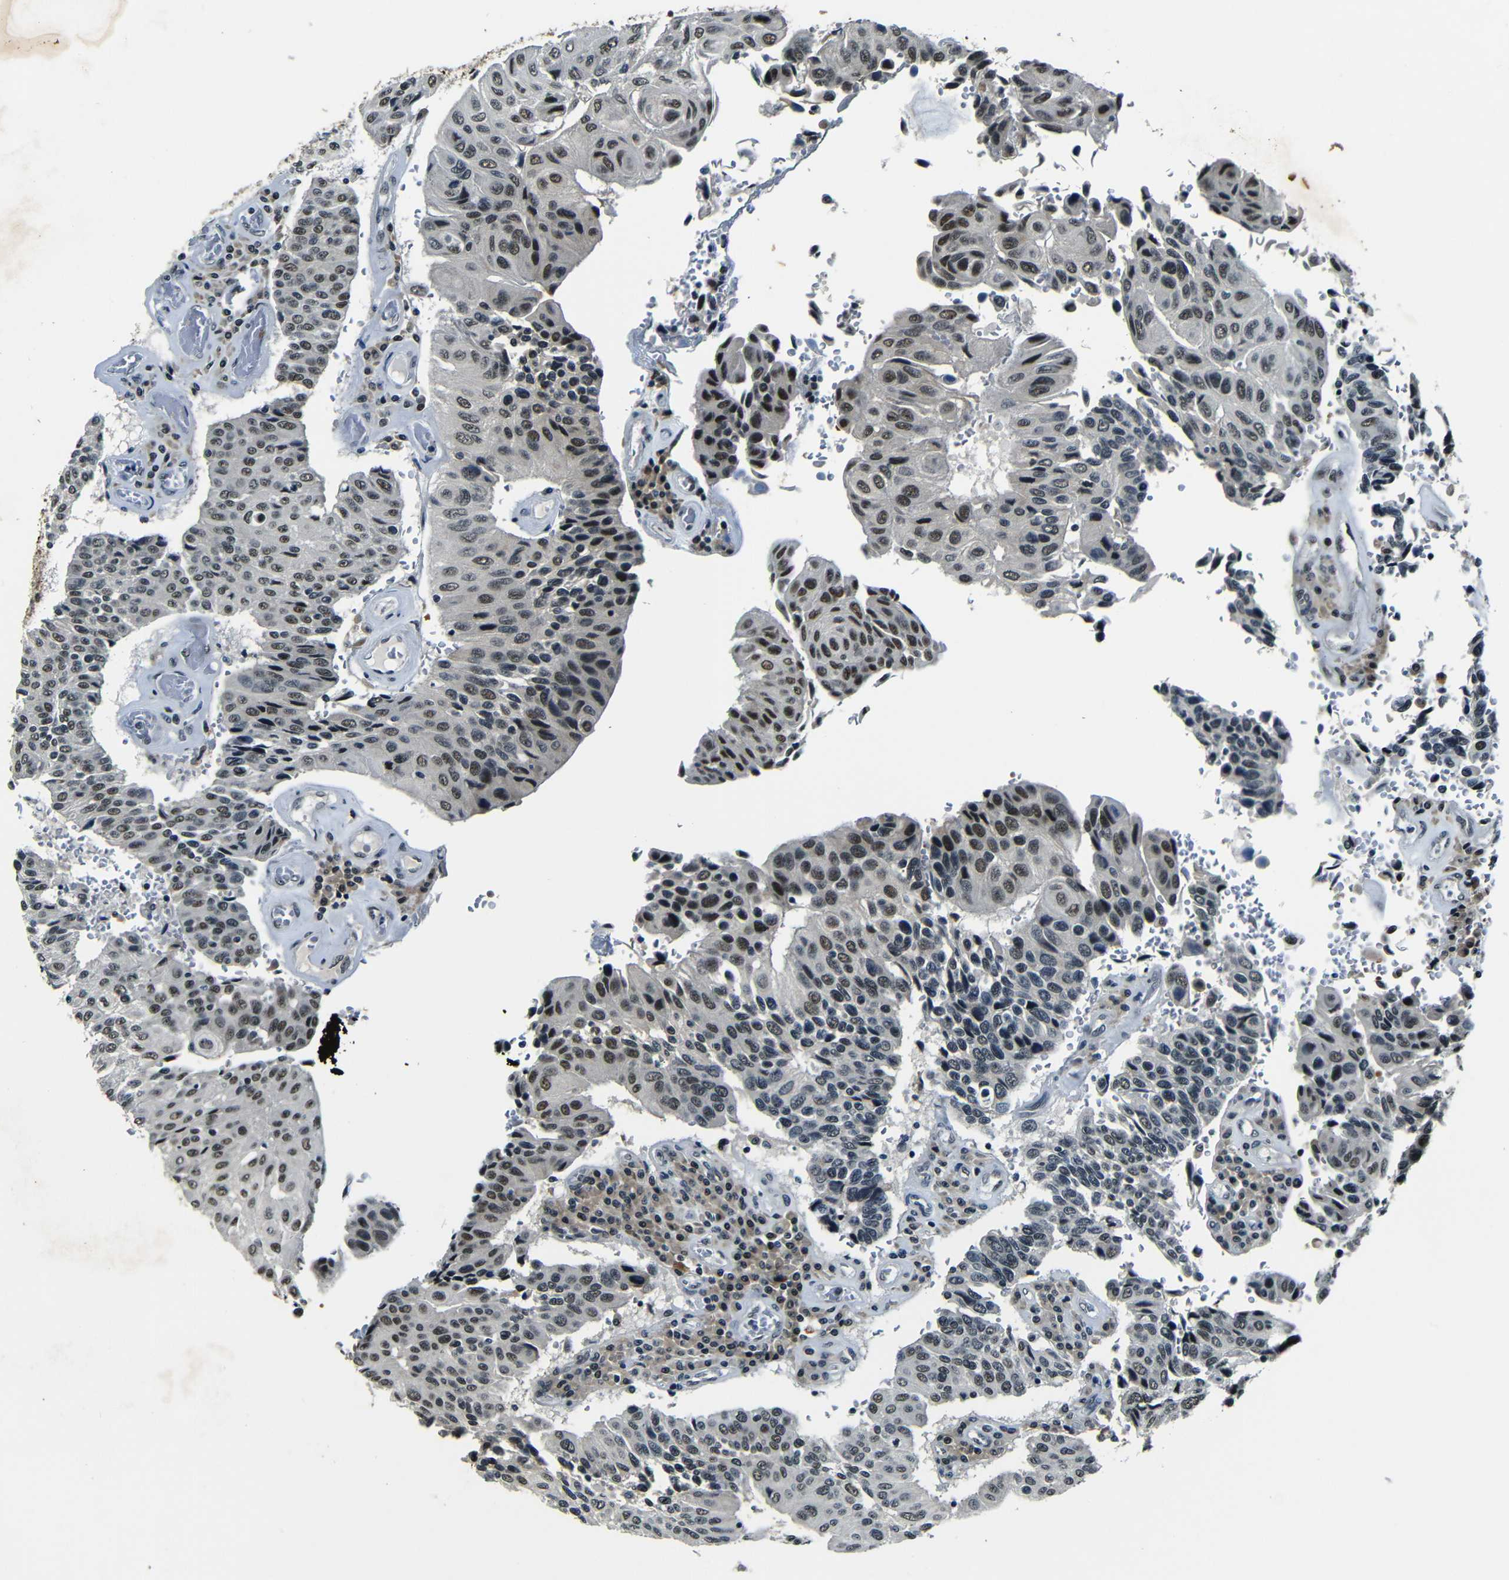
{"staining": {"intensity": "moderate", "quantity": ">75%", "location": "nuclear"}, "tissue": "urothelial cancer", "cell_type": "Tumor cells", "image_type": "cancer", "snomed": [{"axis": "morphology", "description": "Urothelial carcinoma, High grade"}, {"axis": "topography", "description": "Urinary bladder"}], "caption": "A brown stain highlights moderate nuclear staining of a protein in human urothelial cancer tumor cells.", "gene": "FOXD4", "patient": {"sex": "male", "age": 66}}